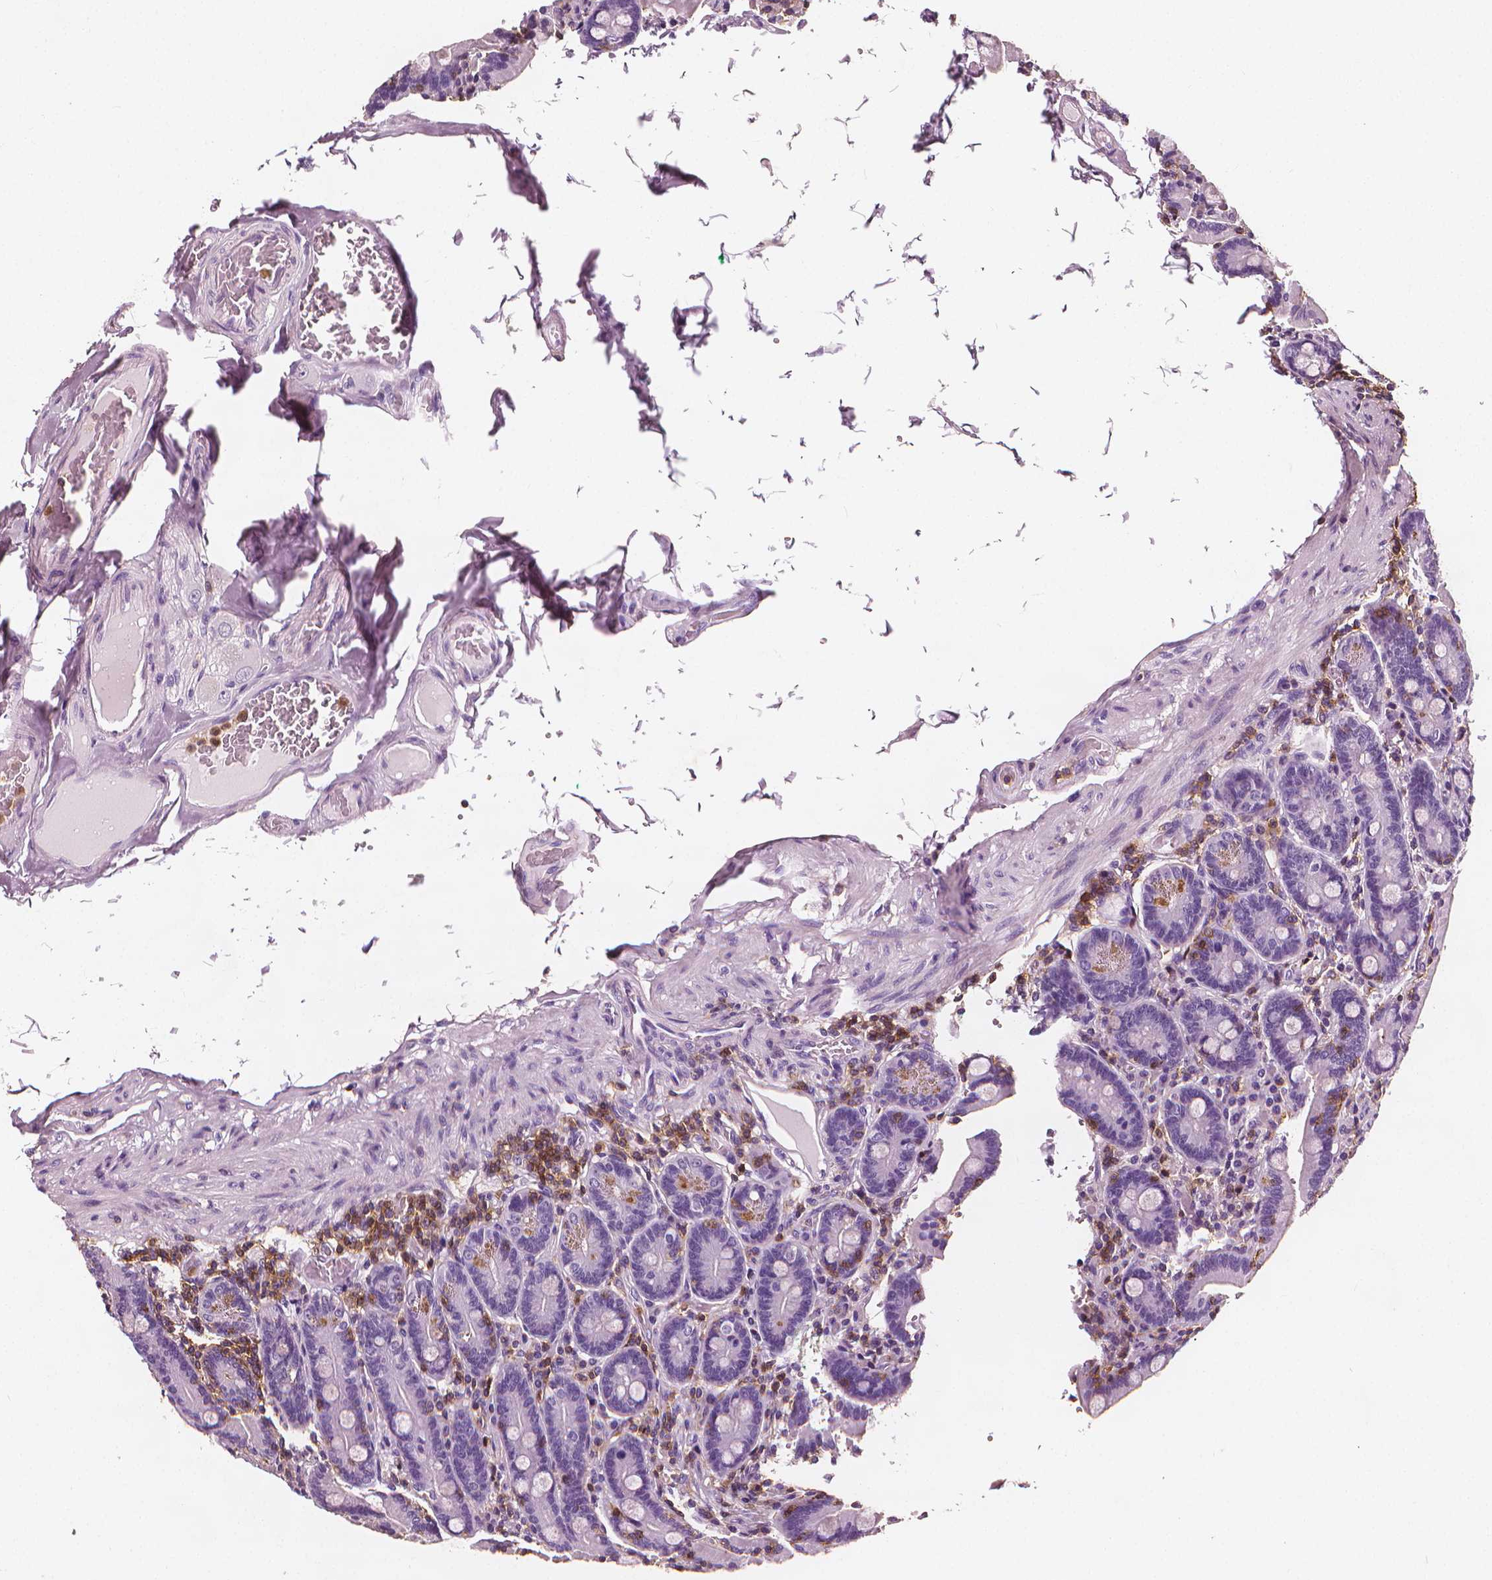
{"staining": {"intensity": "negative", "quantity": "none", "location": "none"}, "tissue": "duodenum", "cell_type": "Glandular cells", "image_type": "normal", "snomed": [{"axis": "morphology", "description": "Normal tissue, NOS"}, {"axis": "topography", "description": "Duodenum"}], "caption": "Immunohistochemistry (IHC) of benign human duodenum exhibits no positivity in glandular cells. The staining was performed using DAB to visualize the protein expression in brown, while the nuclei were stained in blue with hematoxylin (Magnification: 20x).", "gene": "PTPRC", "patient": {"sex": "female", "age": 62}}